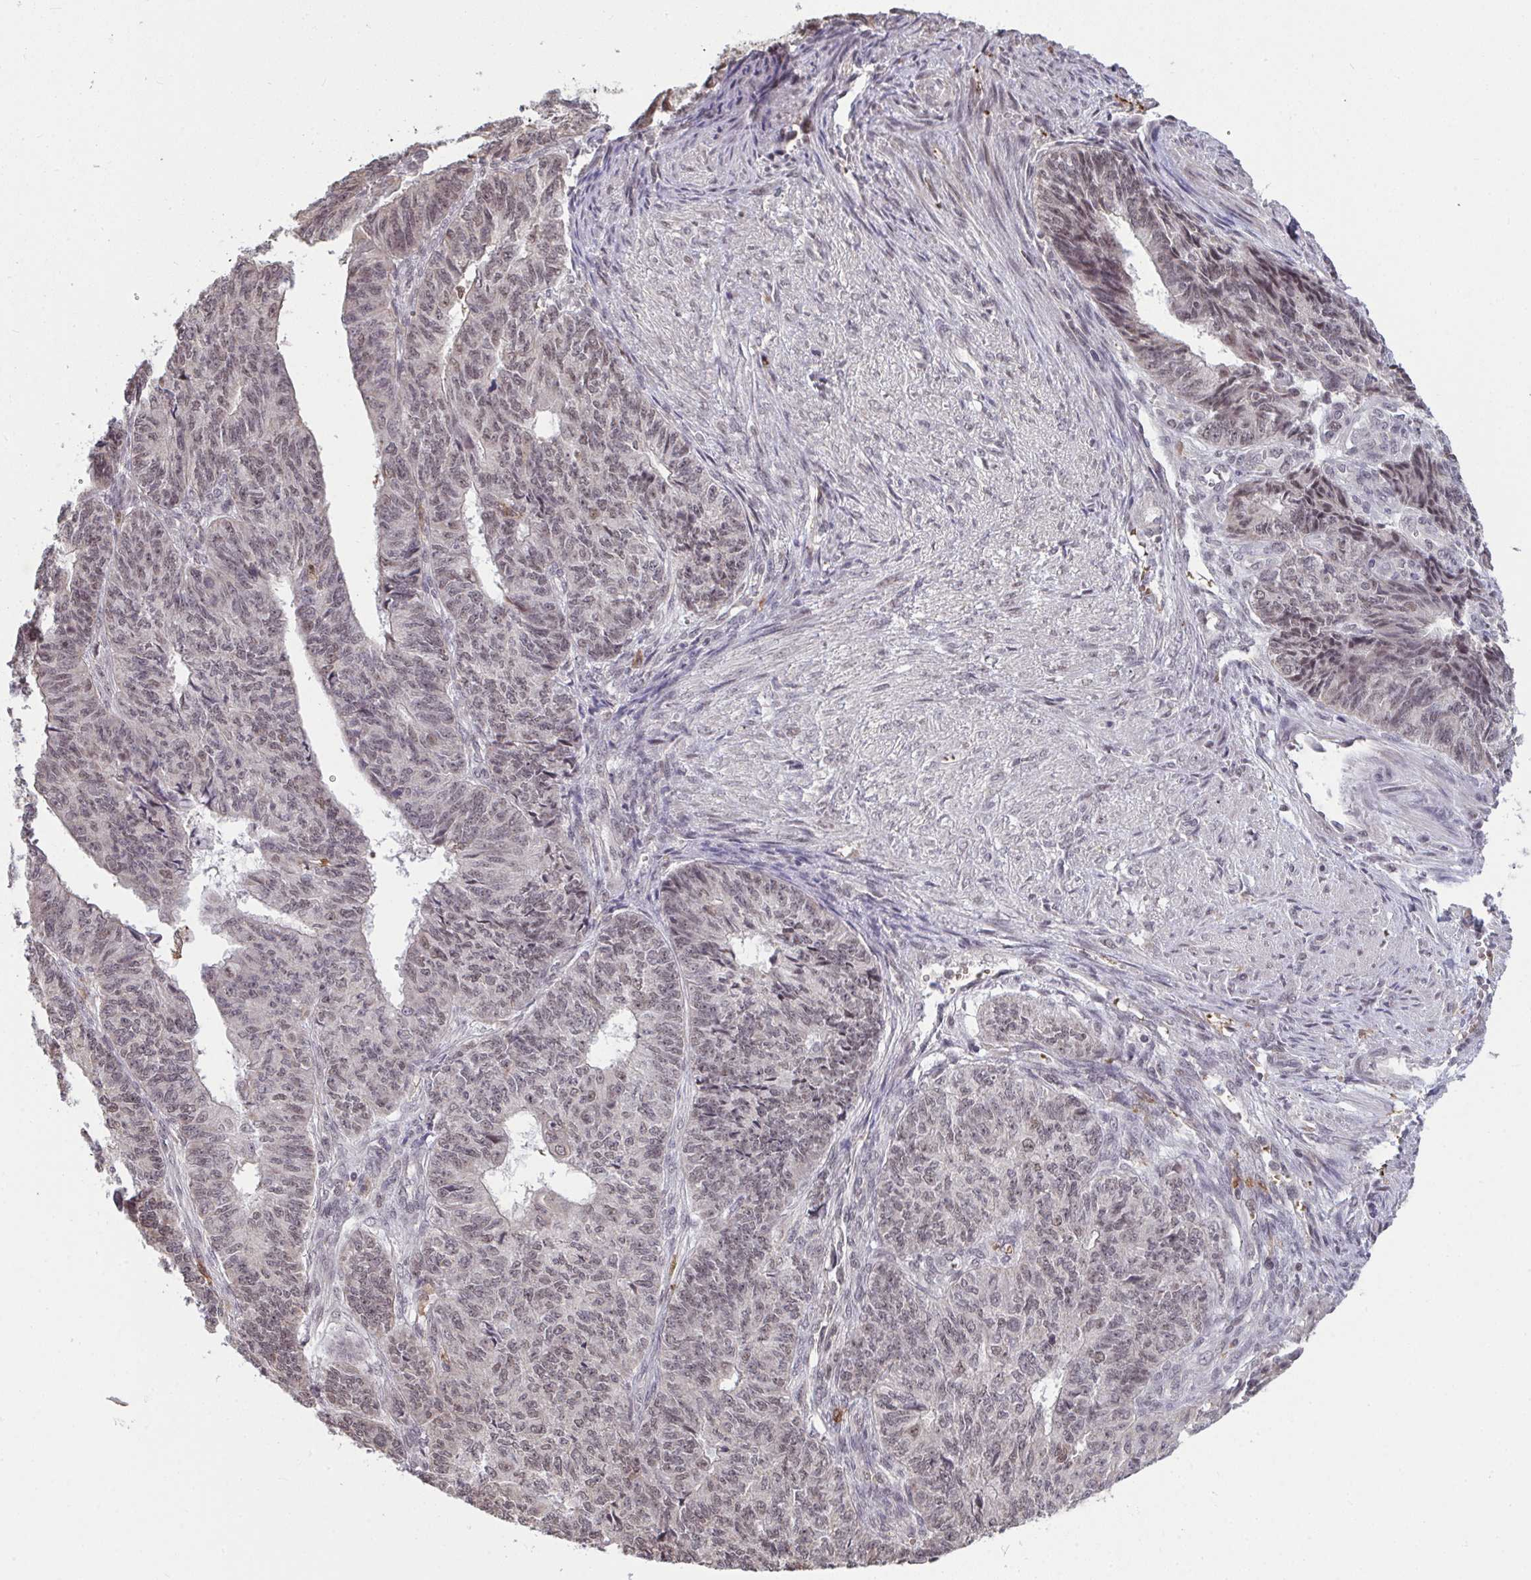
{"staining": {"intensity": "weak", "quantity": "<25%", "location": "nuclear"}, "tissue": "endometrial cancer", "cell_type": "Tumor cells", "image_type": "cancer", "snomed": [{"axis": "morphology", "description": "Adenocarcinoma, NOS"}, {"axis": "topography", "description": "Endometrium"}], "caption": "Adenocarcinoma (endometrial) was stained to show a protein in brown. There is no significant positivity in tumor cells. (Immunohistochemistry, brightfield microscopy, high magnification).", "gene": "SAP30", "patient": {"sex": "female", "age": 32}}